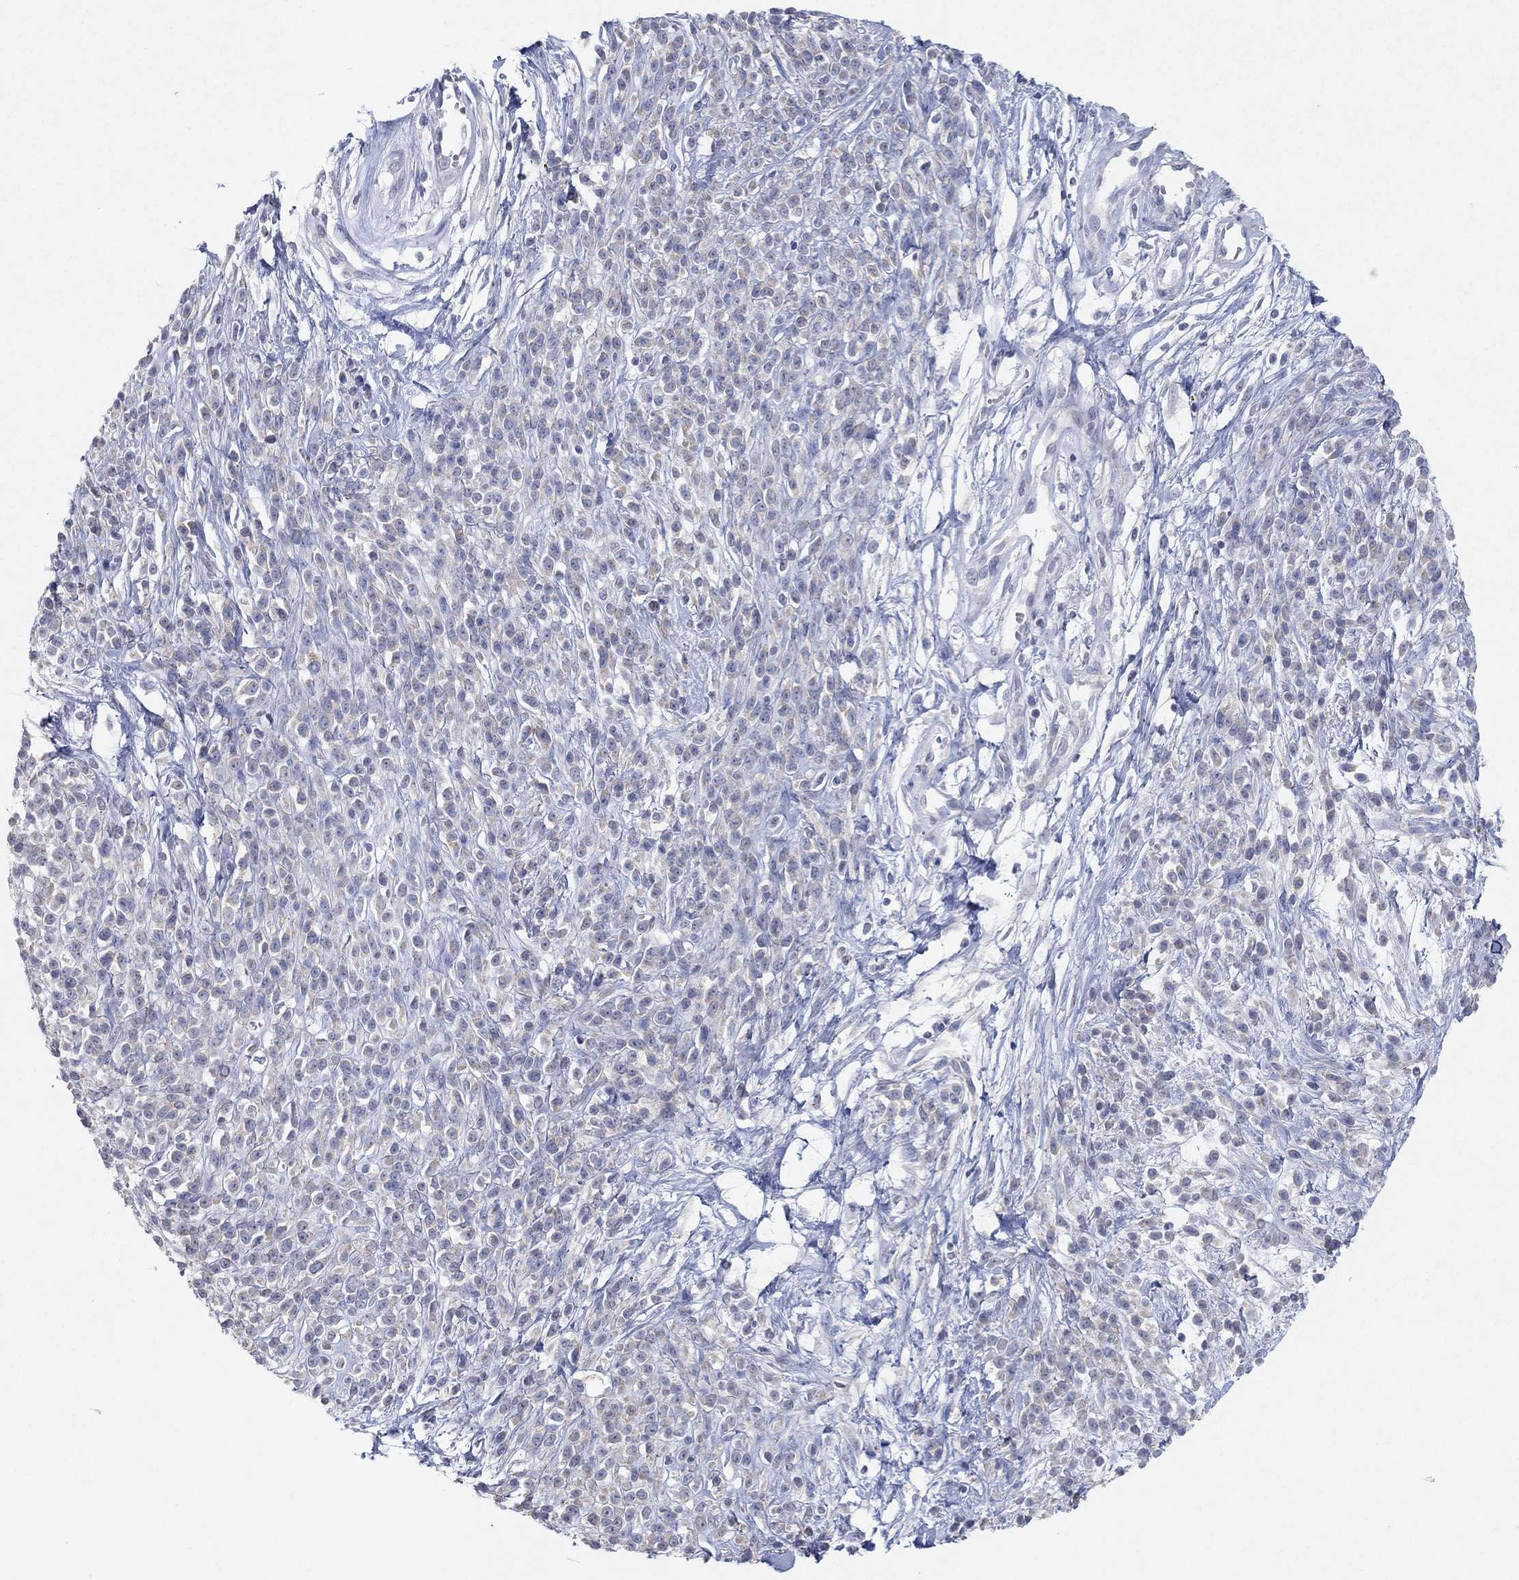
{"staining": {"intensity": "negative", "quantity": "none", "location": "none"}, "tissue": "melanoma", "cell_type": "Tumor cells", "image_type": "cancer", "snomed": [{"axis": "morphology", "description": "Malignant melanoma, NOS"}, {"axis": "topography", "description": "Skin"}, {"axis": "topography", "description": "Skin of trunk"}], "caption": "A micrograph of melanoma stained for a protein demonstrates no brown staining in tumor cells. Nuclei are stained in blue.", "gene": "KRT40", "patient": {"sex": "male", "age": 74}}